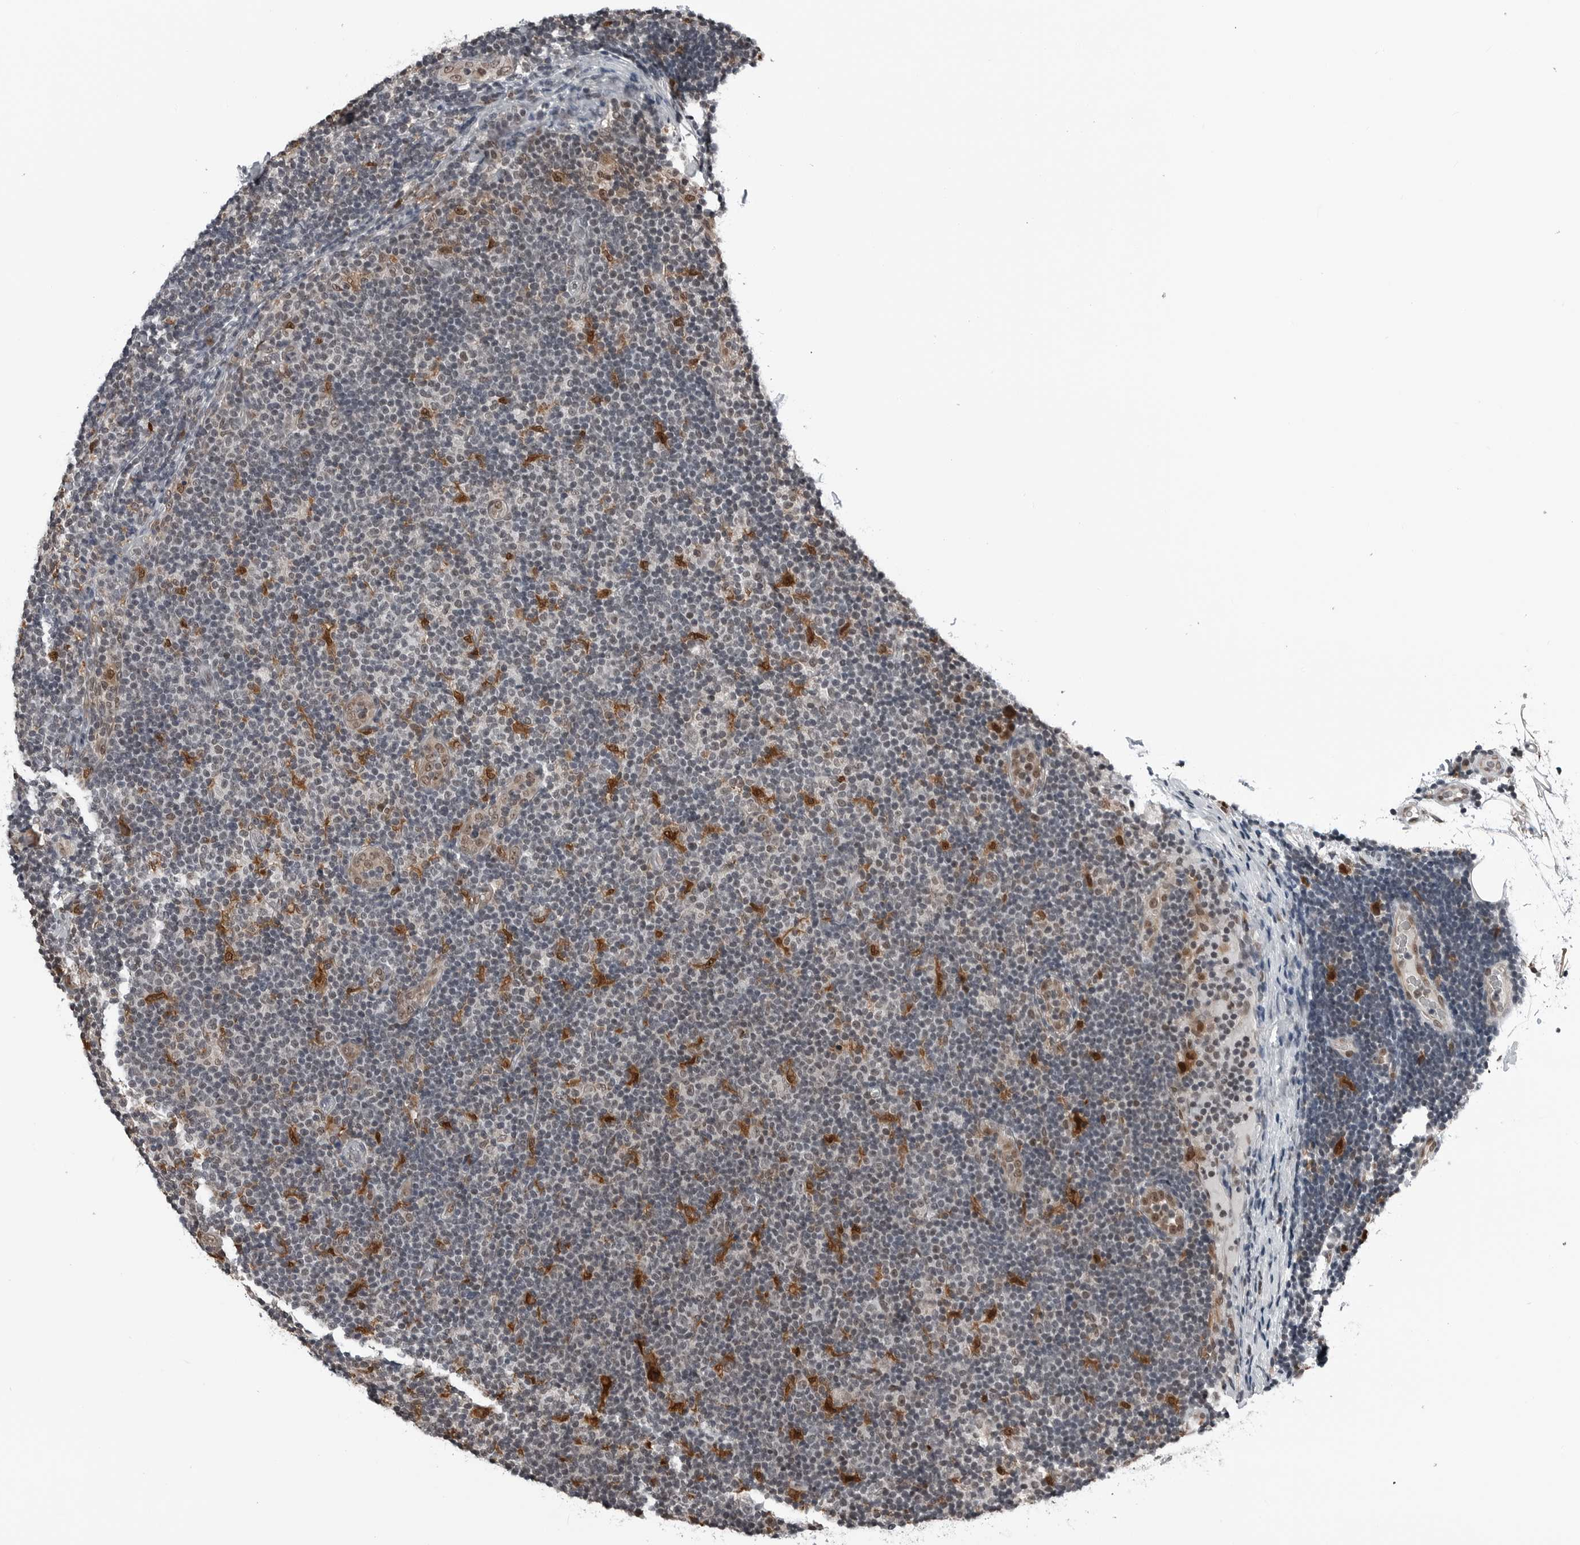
{"staining": {"intensity": "negative", "quantity": "none", "location": "none"}, "tissue": "lymphoma", "cell_type": "Tumor cells", "image_type": "cancer", "snomed": [{"axis": "morphology", "description": "Malignant lymphoma, non-Hodgkin's type, Low grade"}, {"axis": "topography", "description": "Lymph node"}], "caption": "Immunohistochemistry (IHC) of lymphoma displays no expression in tumor cells.", "gene": "AKR1A1", "patient": {"sex": "male", "age": 83}}